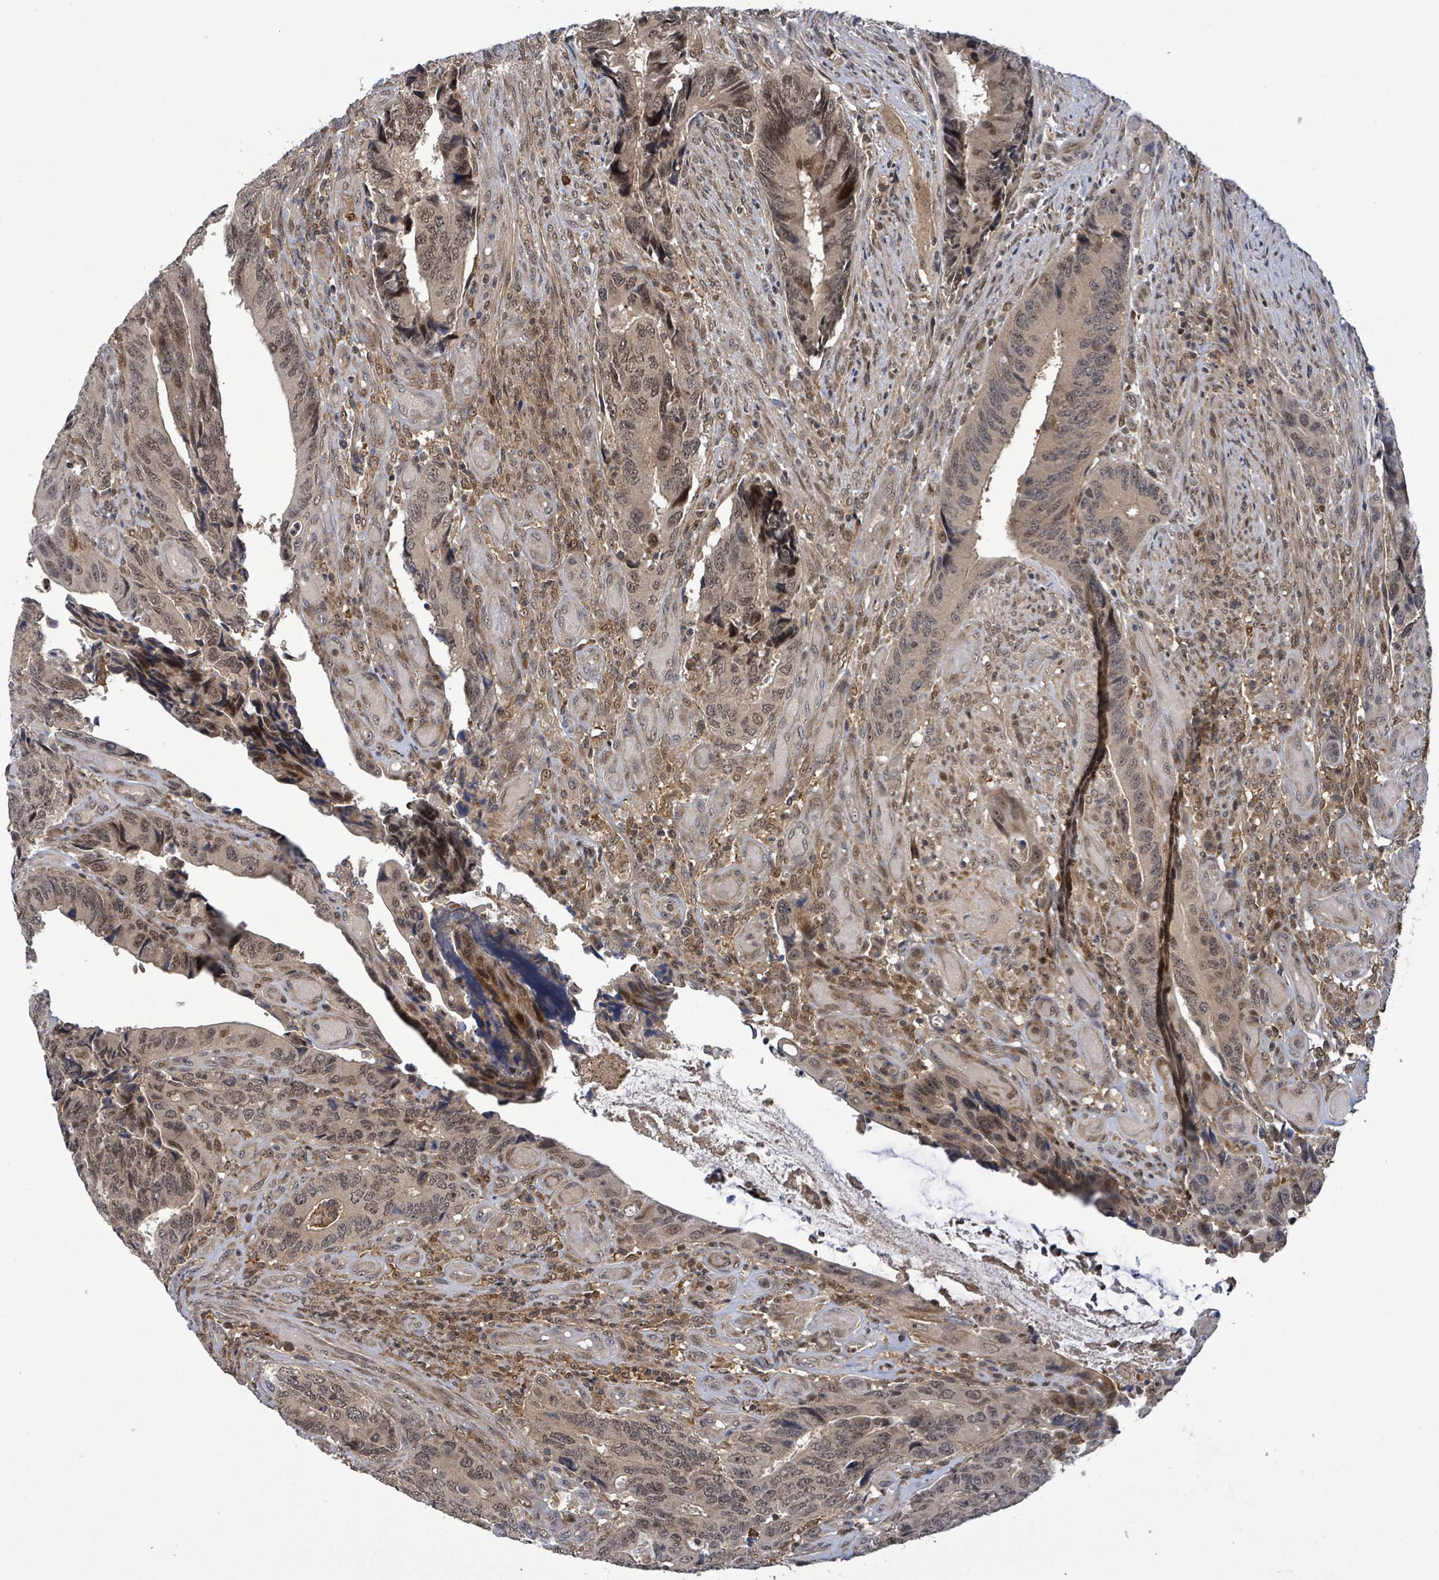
{"staining": {"intensity": "moderate", "quantity": ">75%", "location": "nuclear"}, "tissue": "colorectal cancer", "cell_type": "Tumor cells", "image_type": "cancer", "snomed": [{"axis": "morphology", "description": "Adenocarcinoma, NOS"}, {"axis": "topography", "description": "Colon"}], "caption": "Immunohistochemistry of colorectal adenocarcinoma shows medium levels of moderate nuclear positivity in about >75% of tumor cells.", "gene": "FBXO6", "patient": {"sex": "male", "age": 87}}